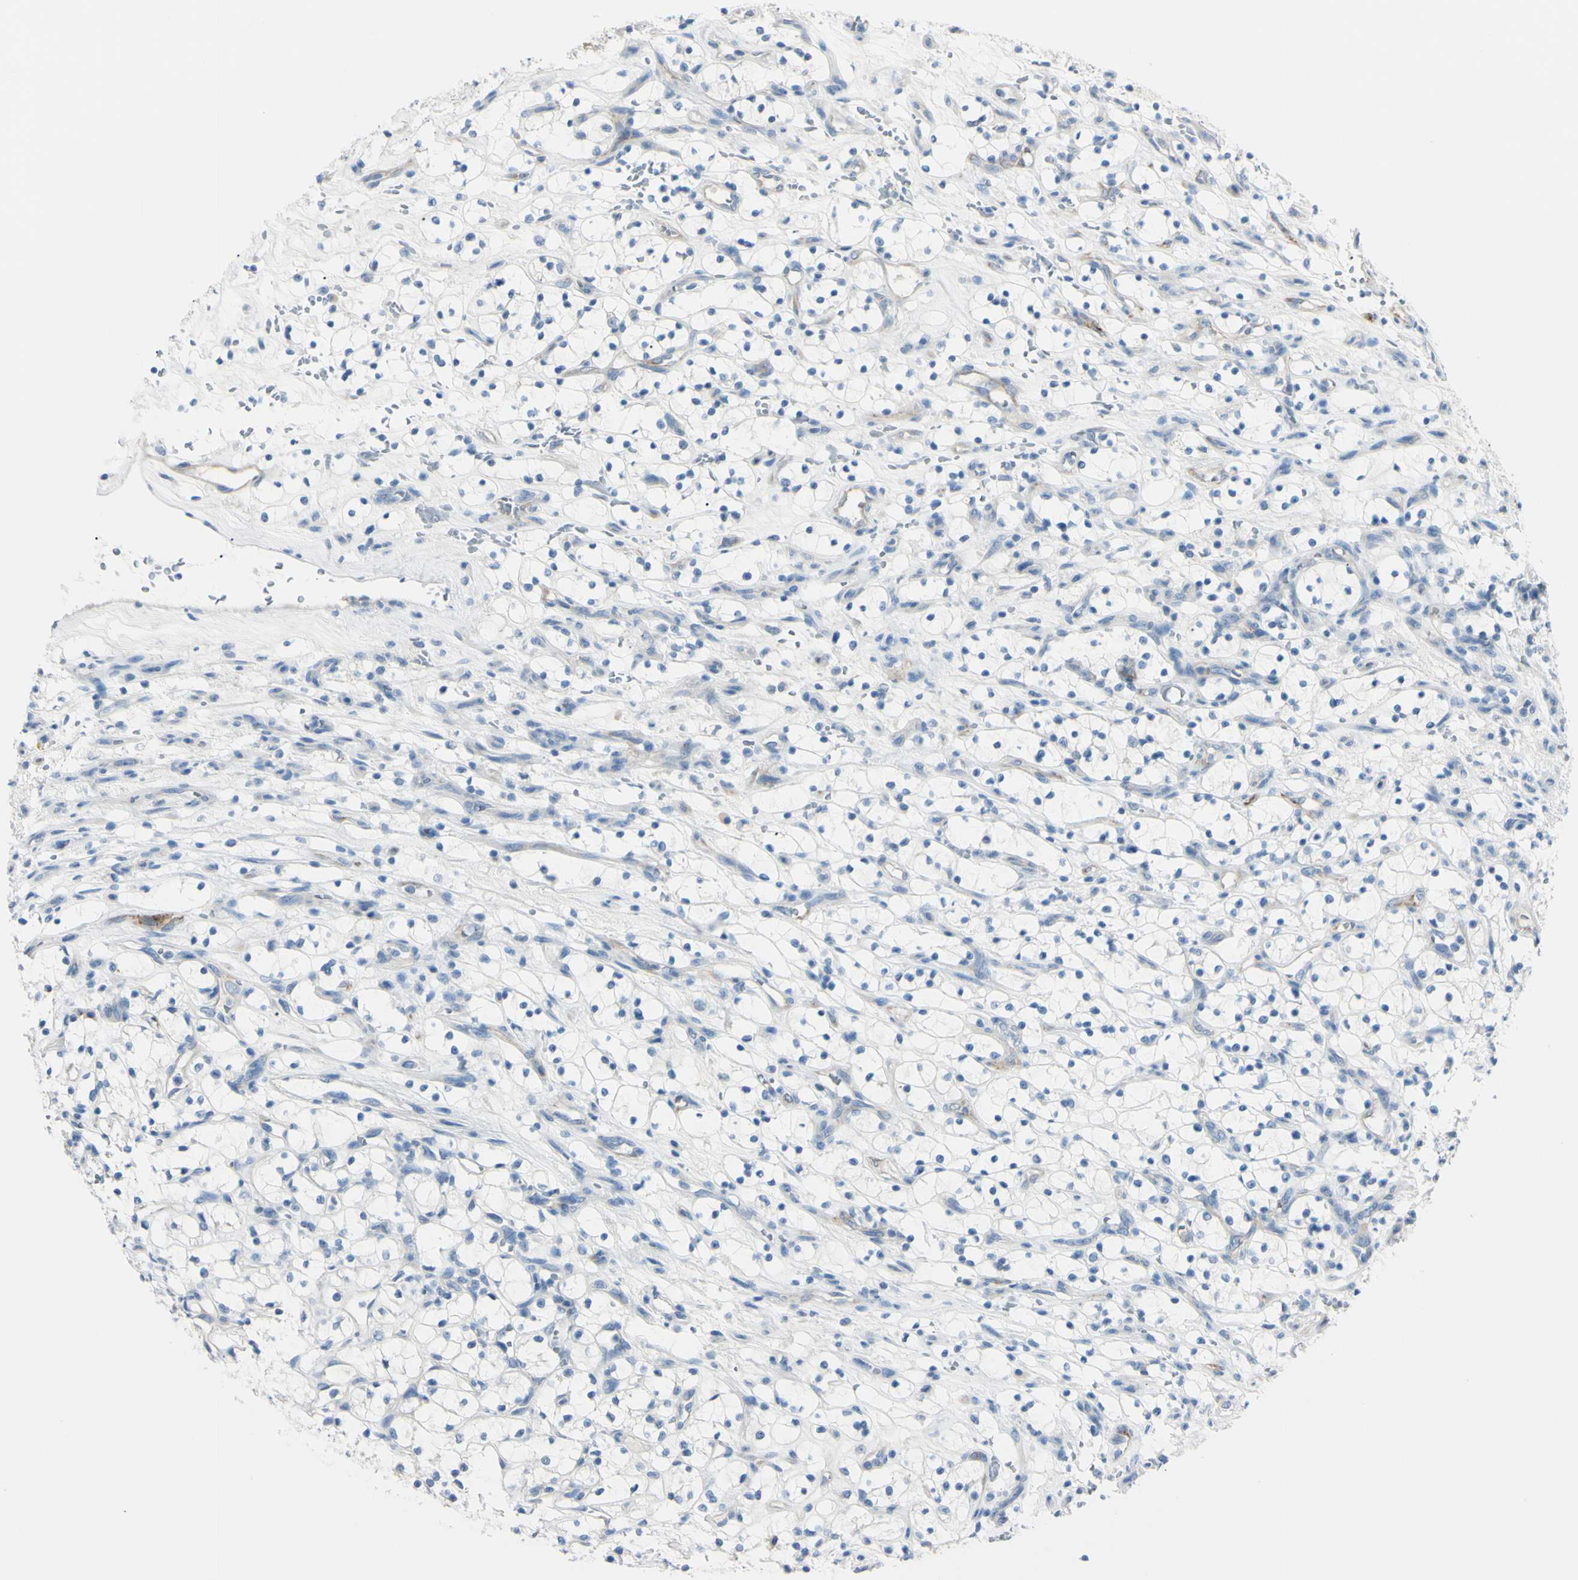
{"staining": {"intensity": "negative", "quantity": "none", "location": "none"}, "tissue": "renal cancer", "cell_type": "Tumor cells", "image_type": "cancer", "snomed": [{"axis": "morphology", "description": "Adenocarcinoma, NOS"}, {"axis": "topography", "description": "Kidney"}], "caption": "The micrograph shows no staining of tumor cells in renal cancer (adenocarcinoma).", "gene": "FOLH1", "patient": {"sex": "female", "age": 69}}